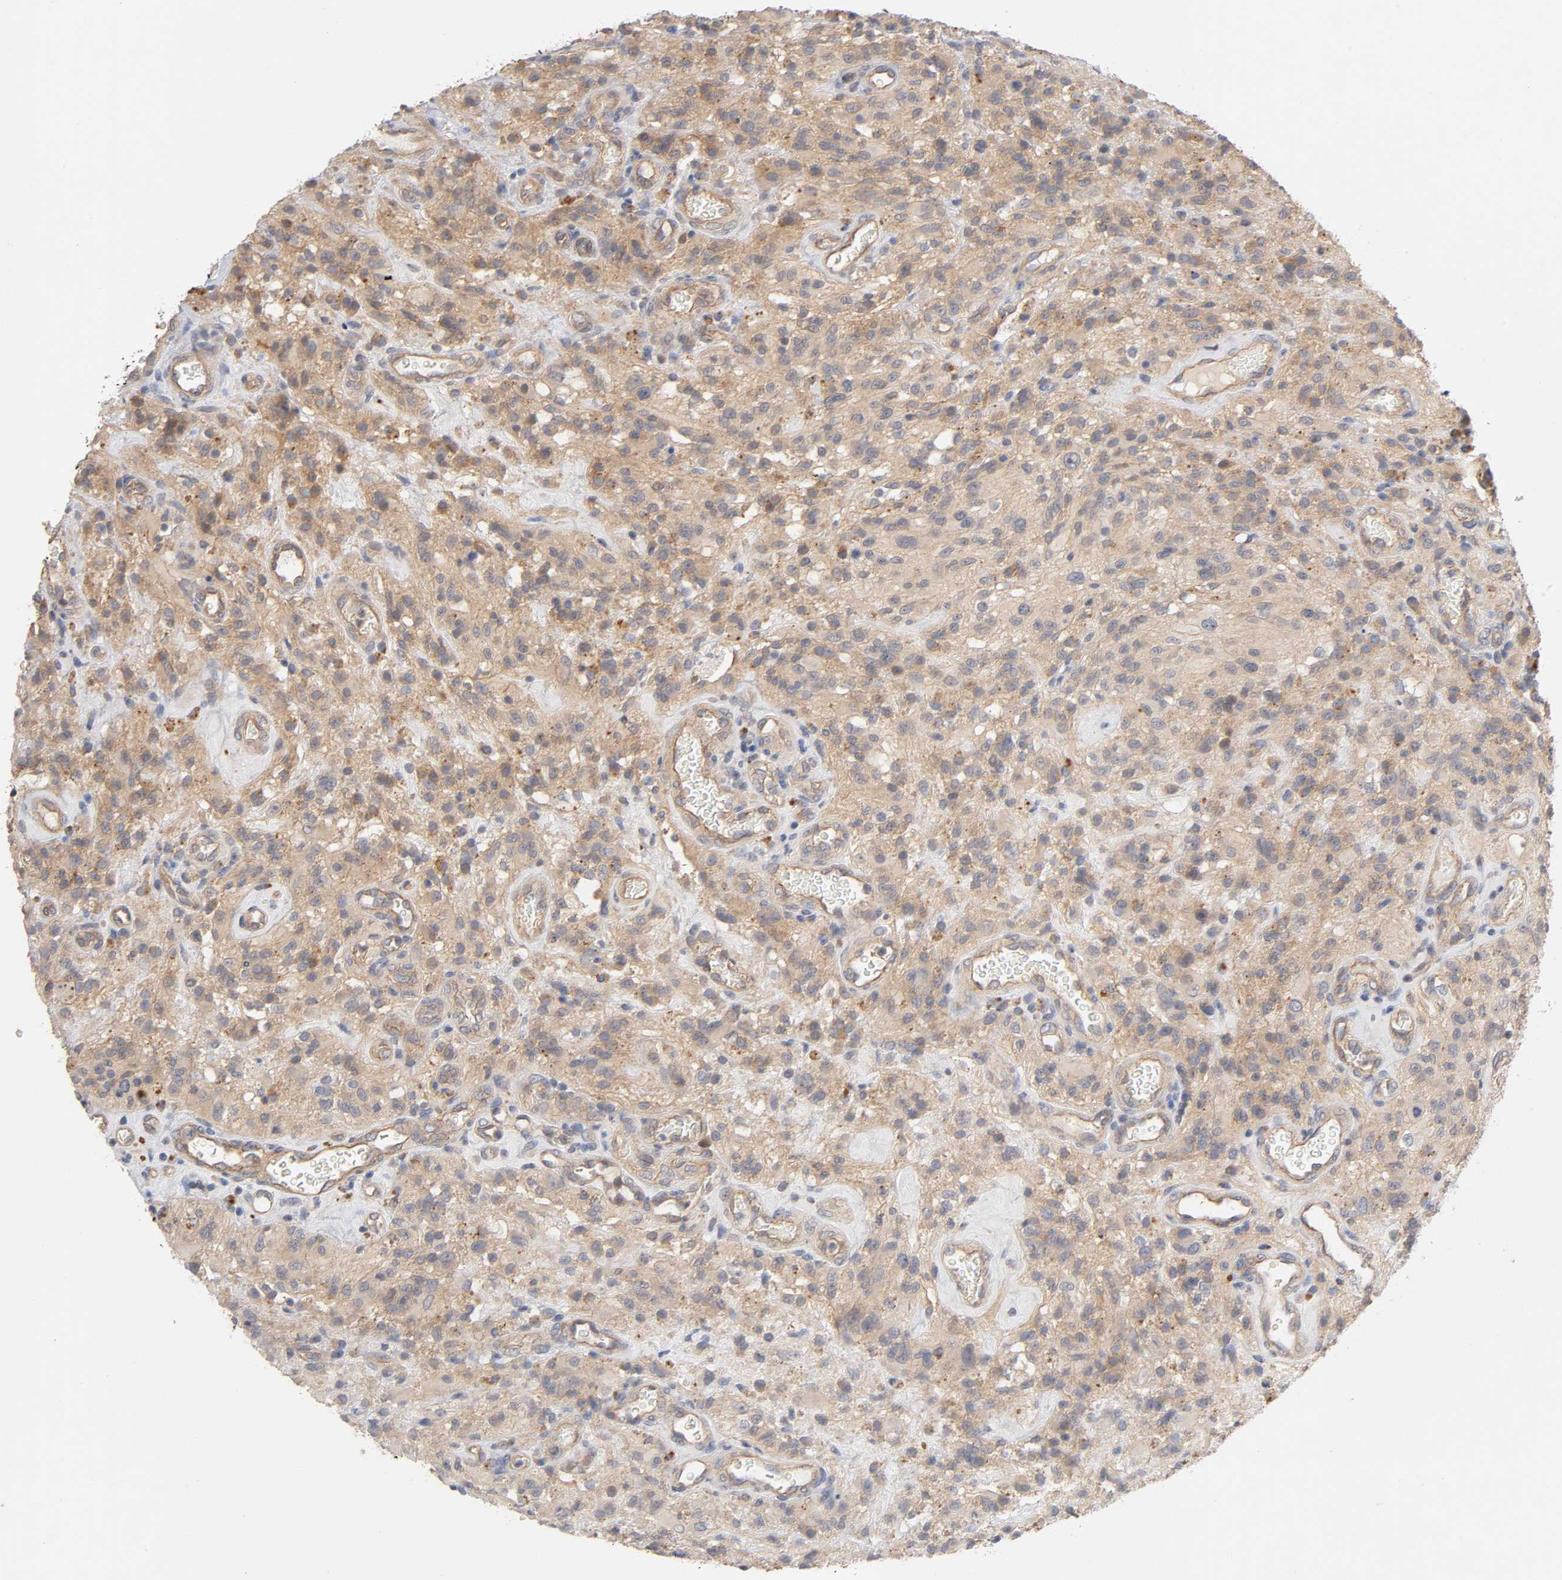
{"staining": {"intensity": "moderate", "quantity": ">75%", "location": "cytoplasmic/membranous"}, "tissue": "glioma", "cell_type": "Tumor cells", "image_type": "cancer", "snomed": [{"axis": "morphology", "description": "Normal tissue, NOS"}, {"axis": "morphology", "description": "Glioma, malignant, High grade"}, {"axis": "topography", "description": "Cerebral cortex"}], "caption": "Human malignant glioma (high-grade) stained for a protein (brown) displays moderate cytoplasmic/membranous positive staining in approximately >75% of tumor cells.", "gene": "PDZD11", "patient": {"sex": "male", "age": 56}}